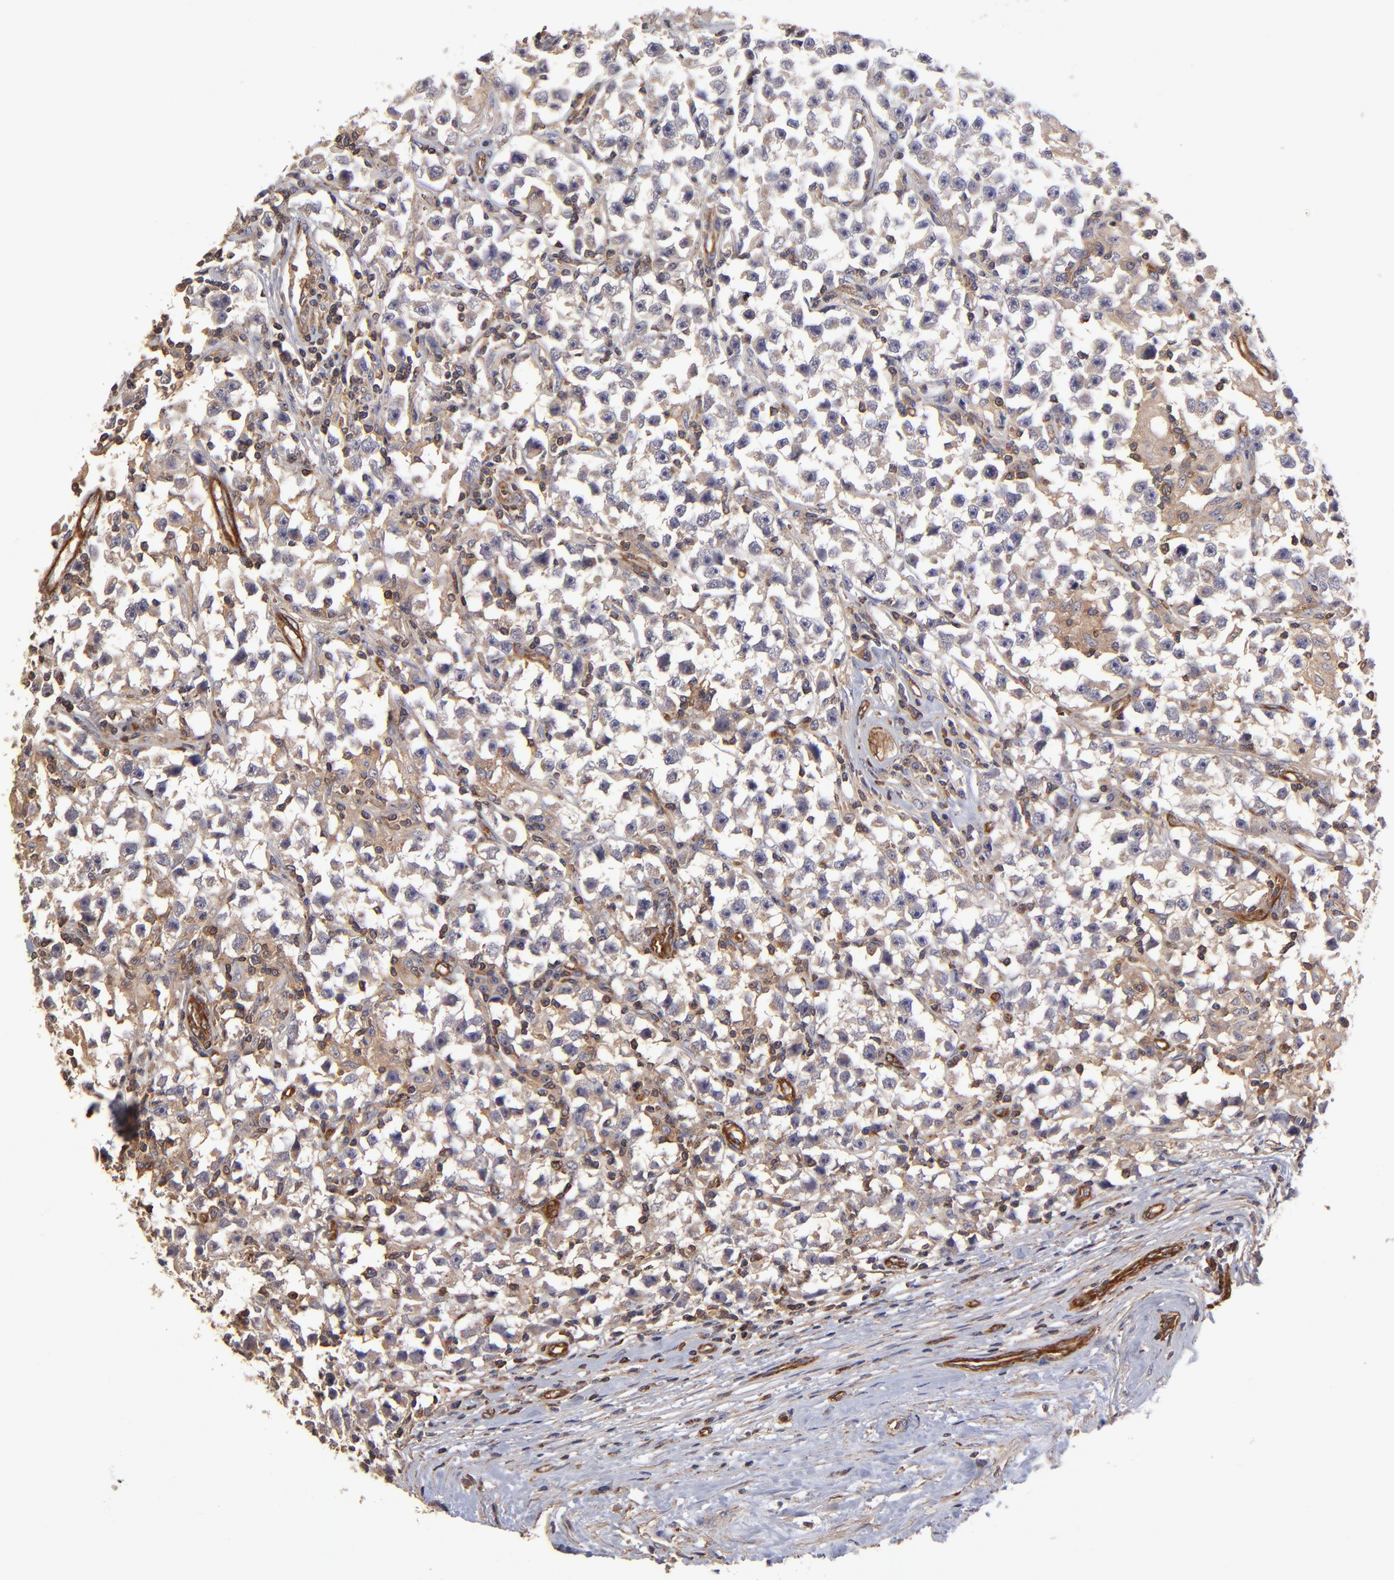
{"staining": {"intensity": "weak", "quantity": "25%-75%", "location": "cytoplasmic/membranous"}, "tissue": "testis cancer", "cell_type": "Tumor cells", "image_type": "cancer", "snomed": [{"axis": "morphology", "description": "Seminoma, NOS"}, {"axis": "topography", "description": "Testis"}], "caption": "Protein staining of seminoma (testis) tissue shows weak cytoplasmic/membranous positivity in approximately 25%-75% of tumor cells. The protein is stained brown, and the nuclei are stained in blue (DAB IHC with brightfield microscopy, high magnification).", "gene": "ASB7", "patient": {"sex": "male", "age": 33}}